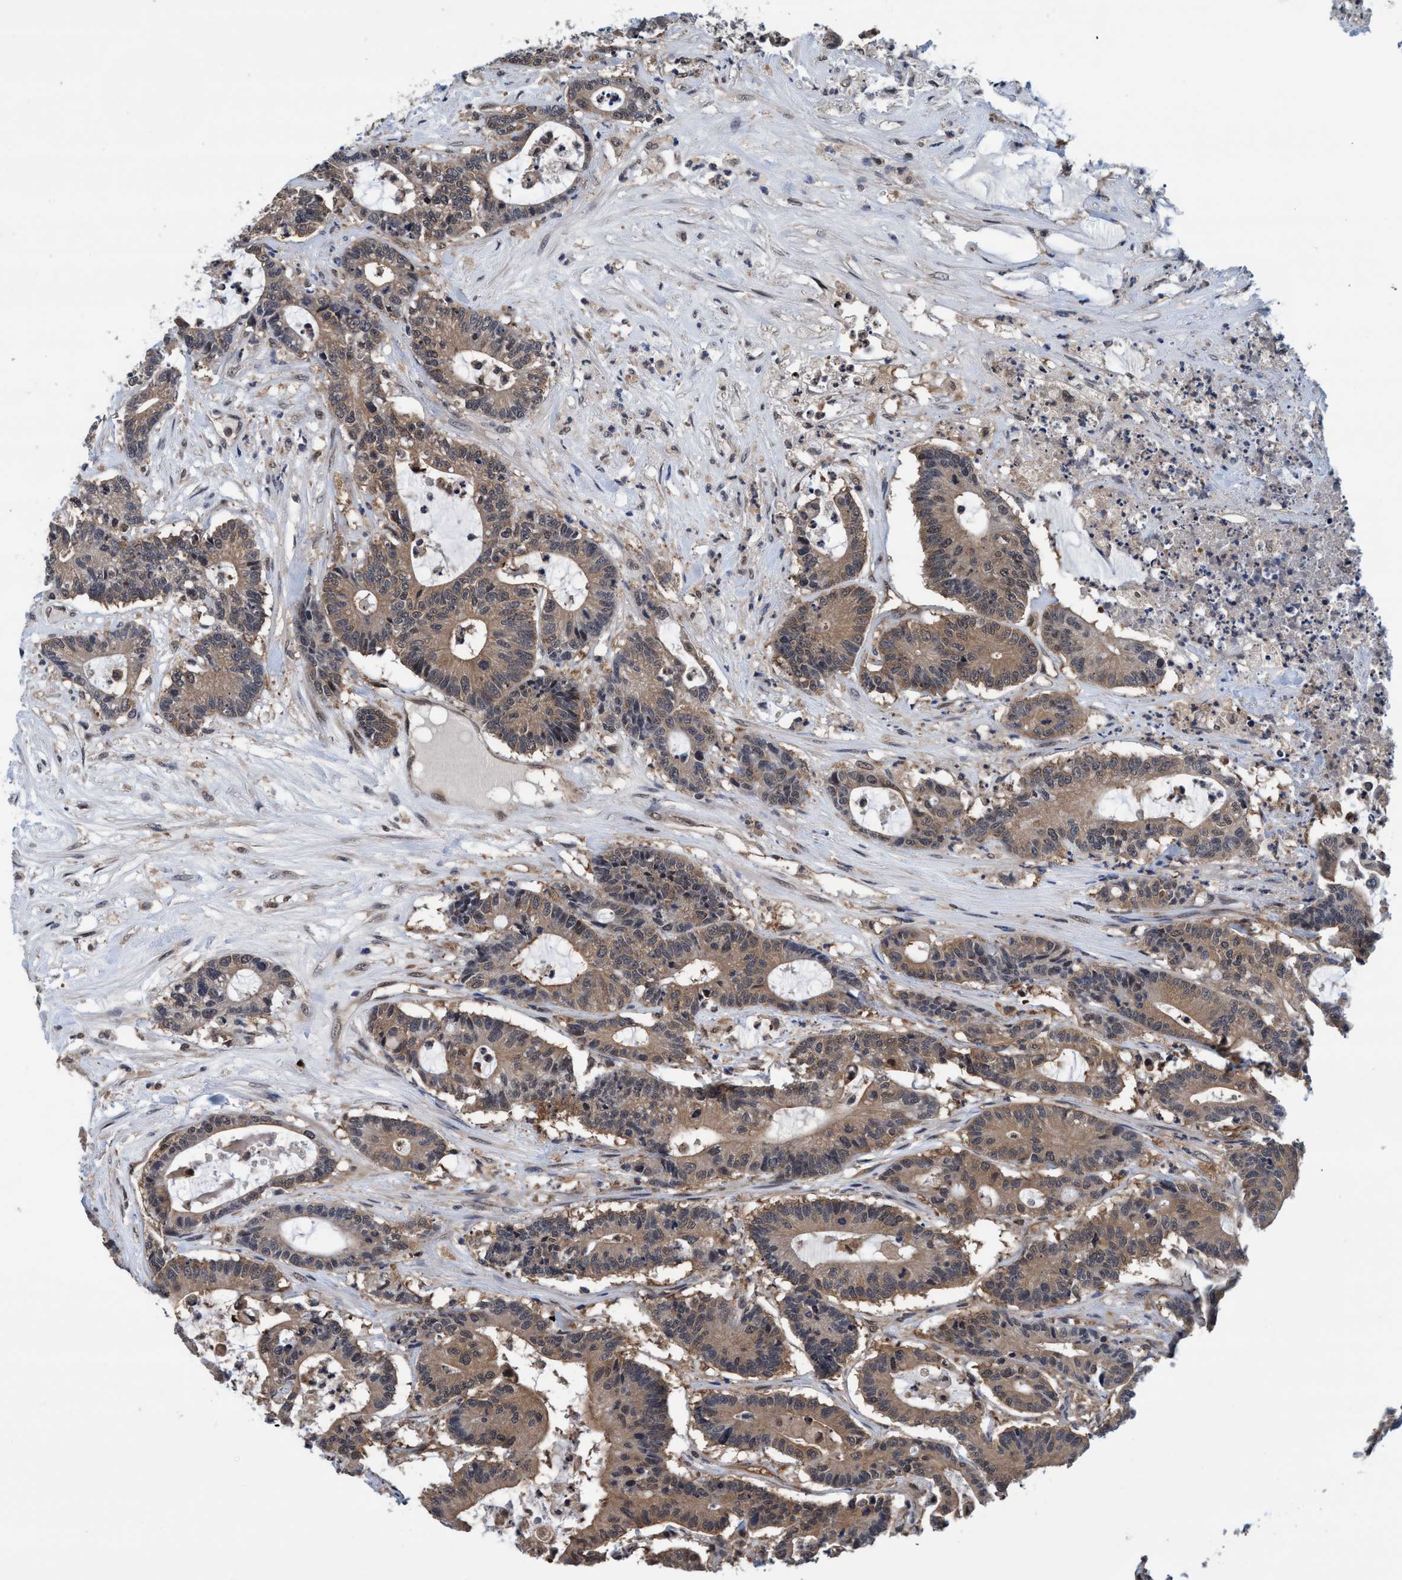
{"staining": {"intensity": "moderate", "quantity": ">75%", "location": "cytoplasmic/membranous"}, "tissue": "colorectal cancer", "cell_type": "Tumor cells", "image_type": "cancer", "snomed": [{"axis": "morphology", "description": "Adenocarcinoma, NOS"}, {"axis": "topography", "description": "Colon"}], "caption": "Immunohistochemical staining of human colorectal adenocarcinoma exhibits medium levels of moderate cytoplasmic/membranous expression in approximately >75% of tumor cells.", "gene": "PSMD12", "patient": {"sex": "female", "age": 84}}